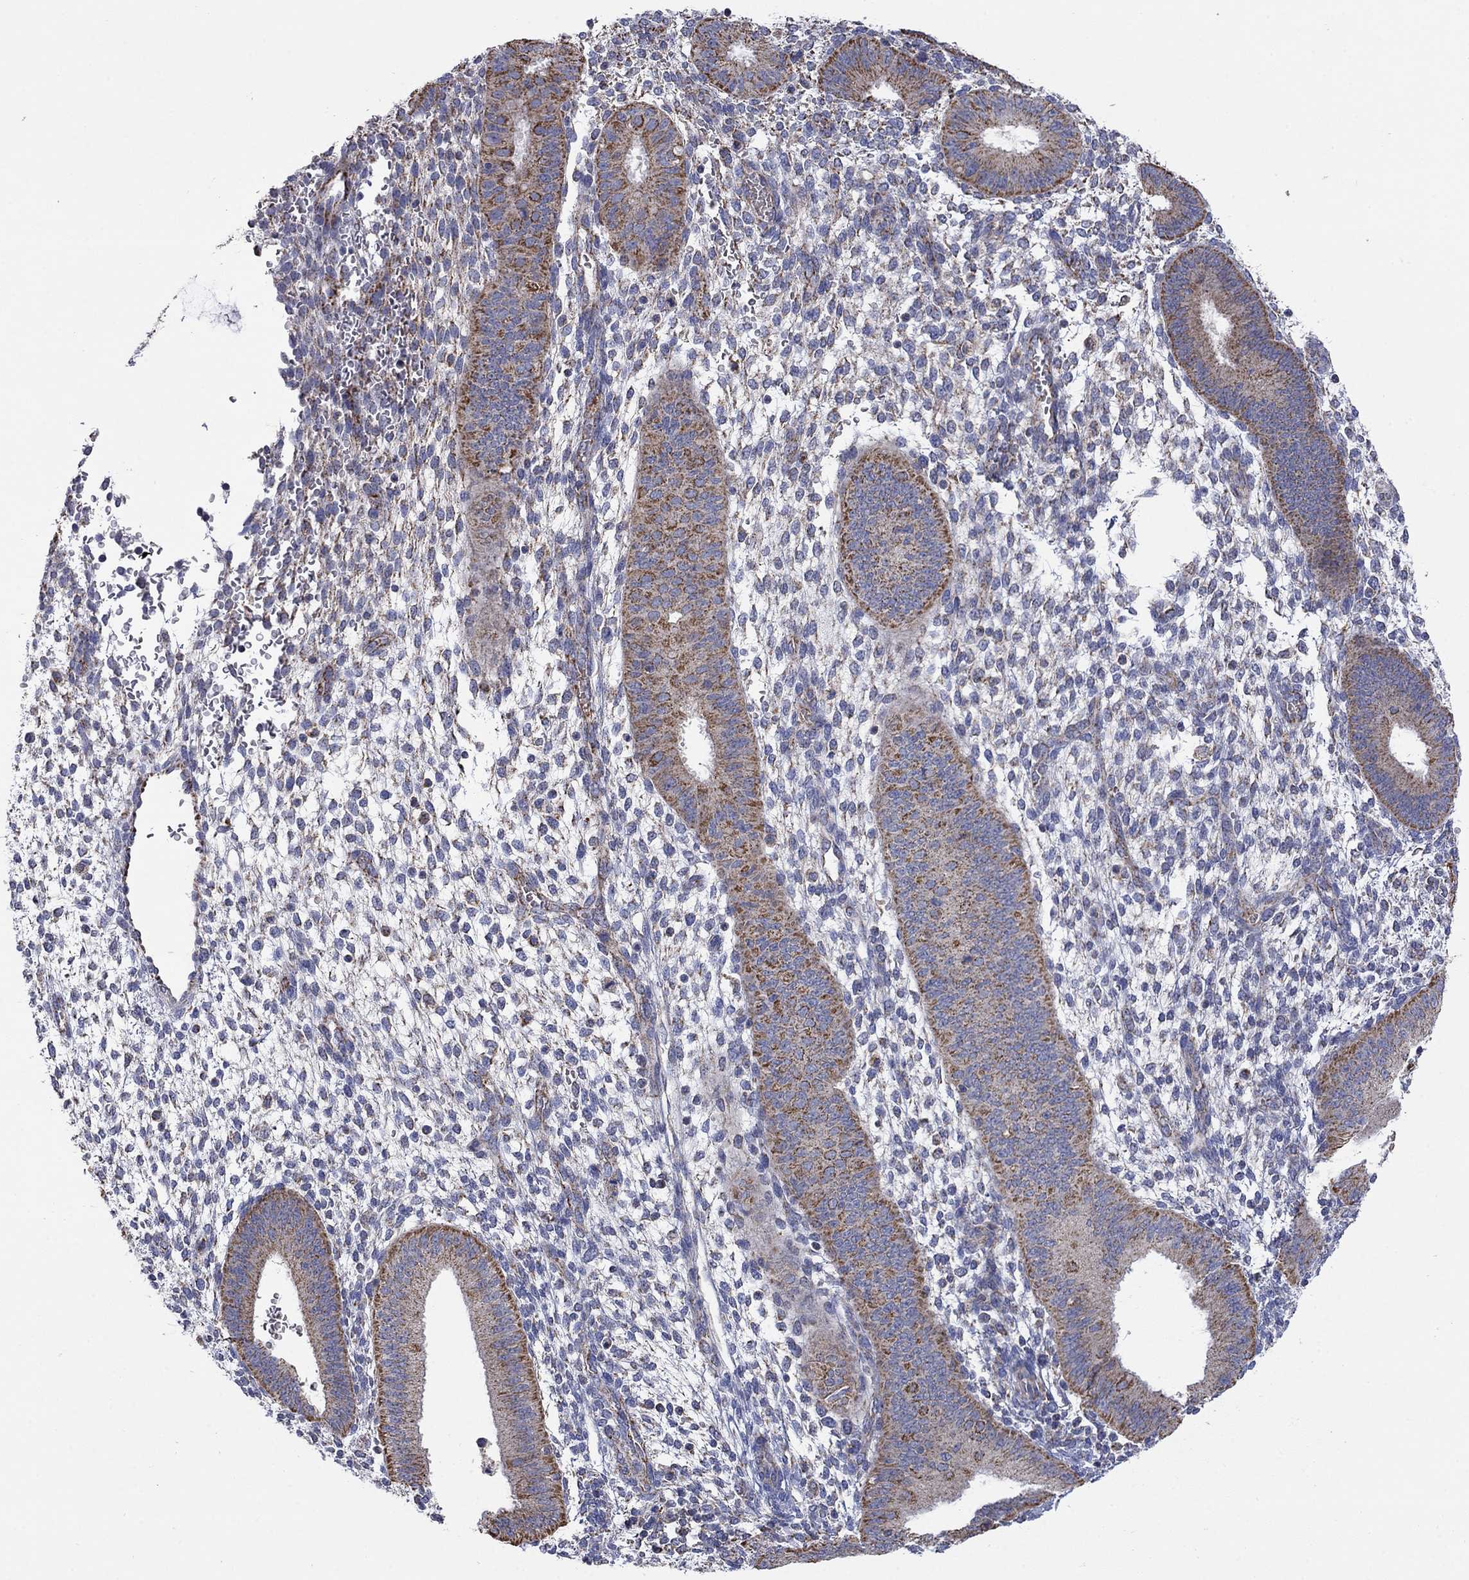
{"staining": {"intensity": "negative", "quantity": "none", "location": "none"}, "tissue": "endometrium", "cell_type": "Cells in endometrial stroma", "image_type": "normal", "snomed": [{"axis": "morphology", "description": "Normal tissue, NOS"}, {"axis": "topography", "description": "Endometrium"}], "caption": "The IHC photomicrograph has no significant staining in cells in endometrial stroma of endometrium.", "gene": "HPS5", "patient": {"sex": "female", "age": 39}}